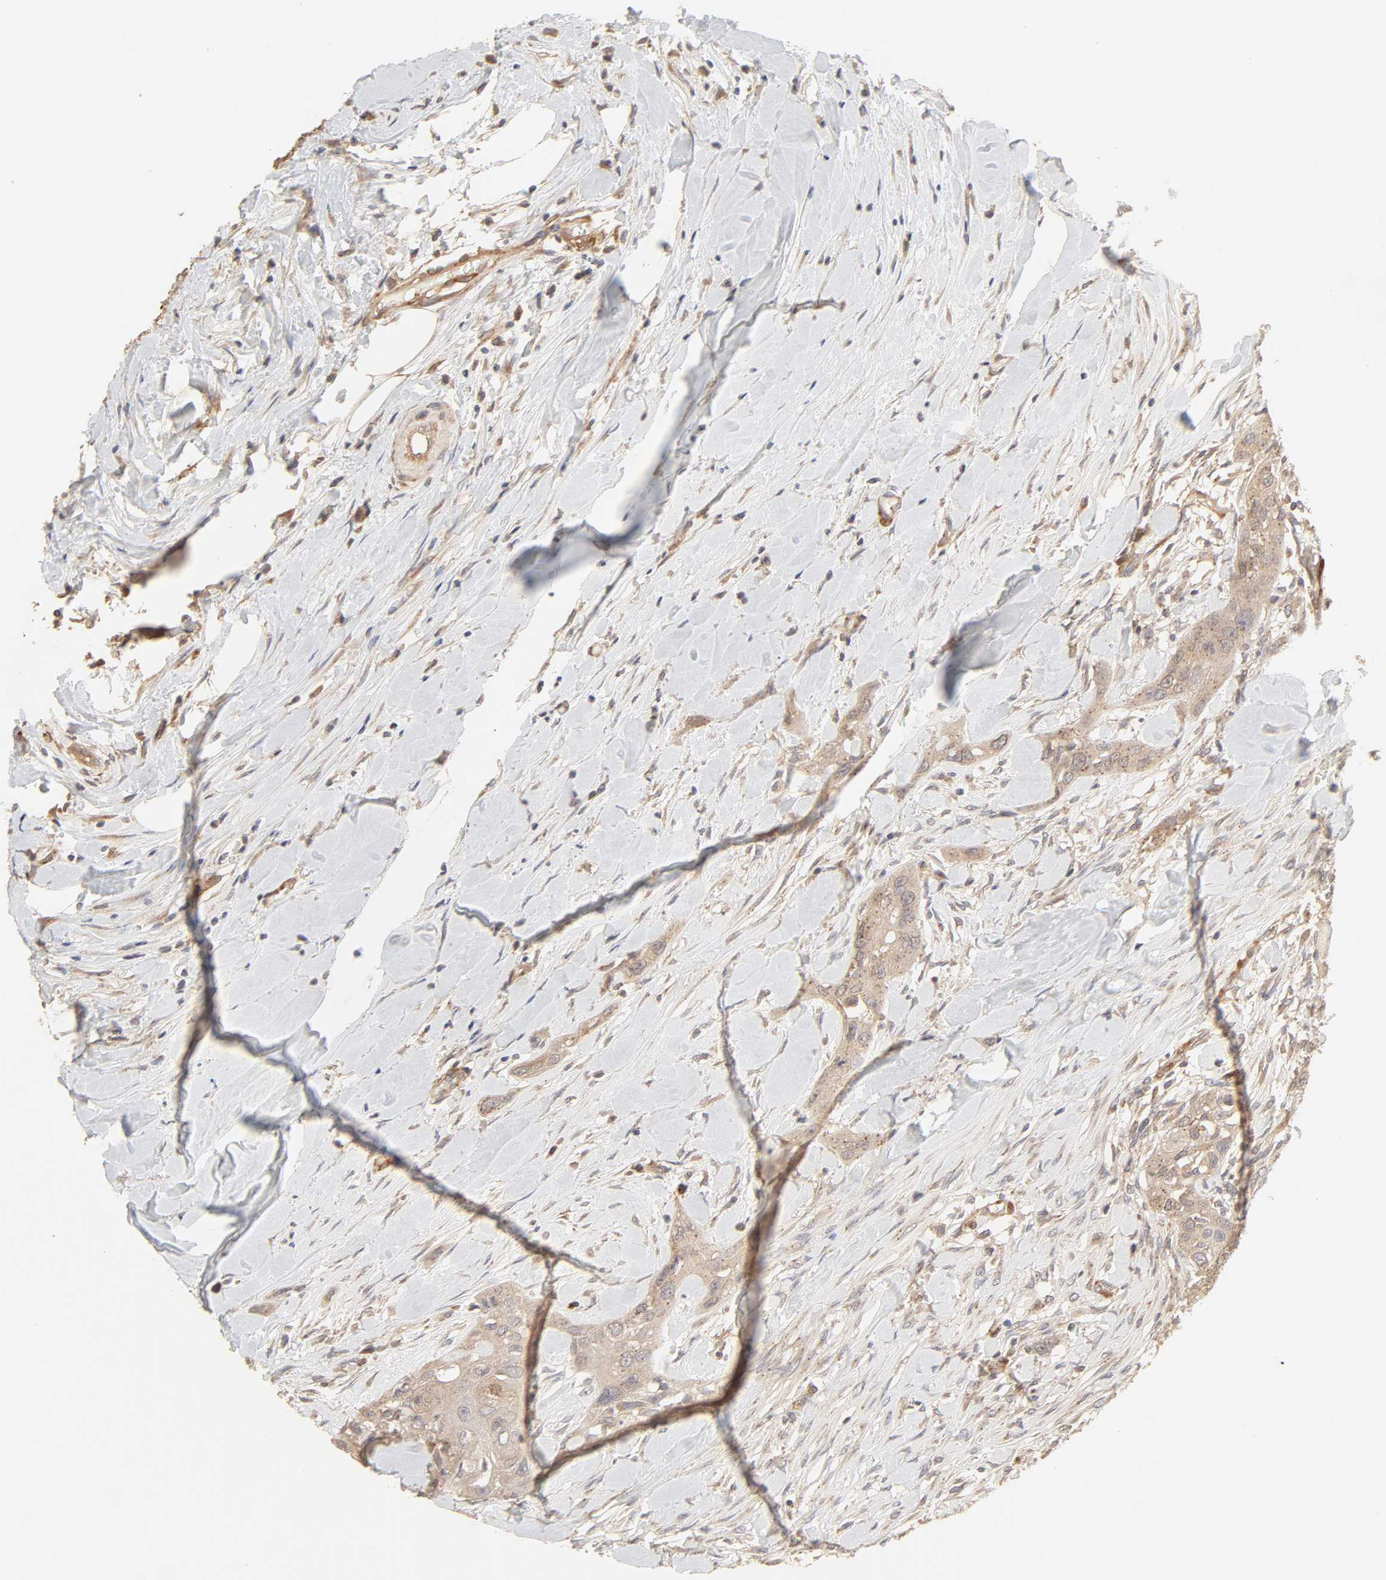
{"staining": {"intensity": "moderate", "quantity": ">75%", "location": "cytoplasmic/membranous"}, "tissue": "head and neck cancer", "cell_type": "Tumor cells", "image_type": "cancer", "snomed": [{"axis": "morphology", "description": "Neoplasm, malignant, NOS"}, {"axis": "topography", "description": "Salivary gland"}, {"axis": "topography", "description": "Head-Neck"}], "caption": "High-magnification brightfield microscopy of head and neck cancer stained with DAB (3,3'-diaminobenzidine) (brown) and counterstained with hematoxylin (blue). tumor cells exhibit moderate cytoplasmic/membranous positivity is appreciated in approximately>75% of cells.", "gene": "EPS8", "patient": {"sex": "male", "age": 43}}